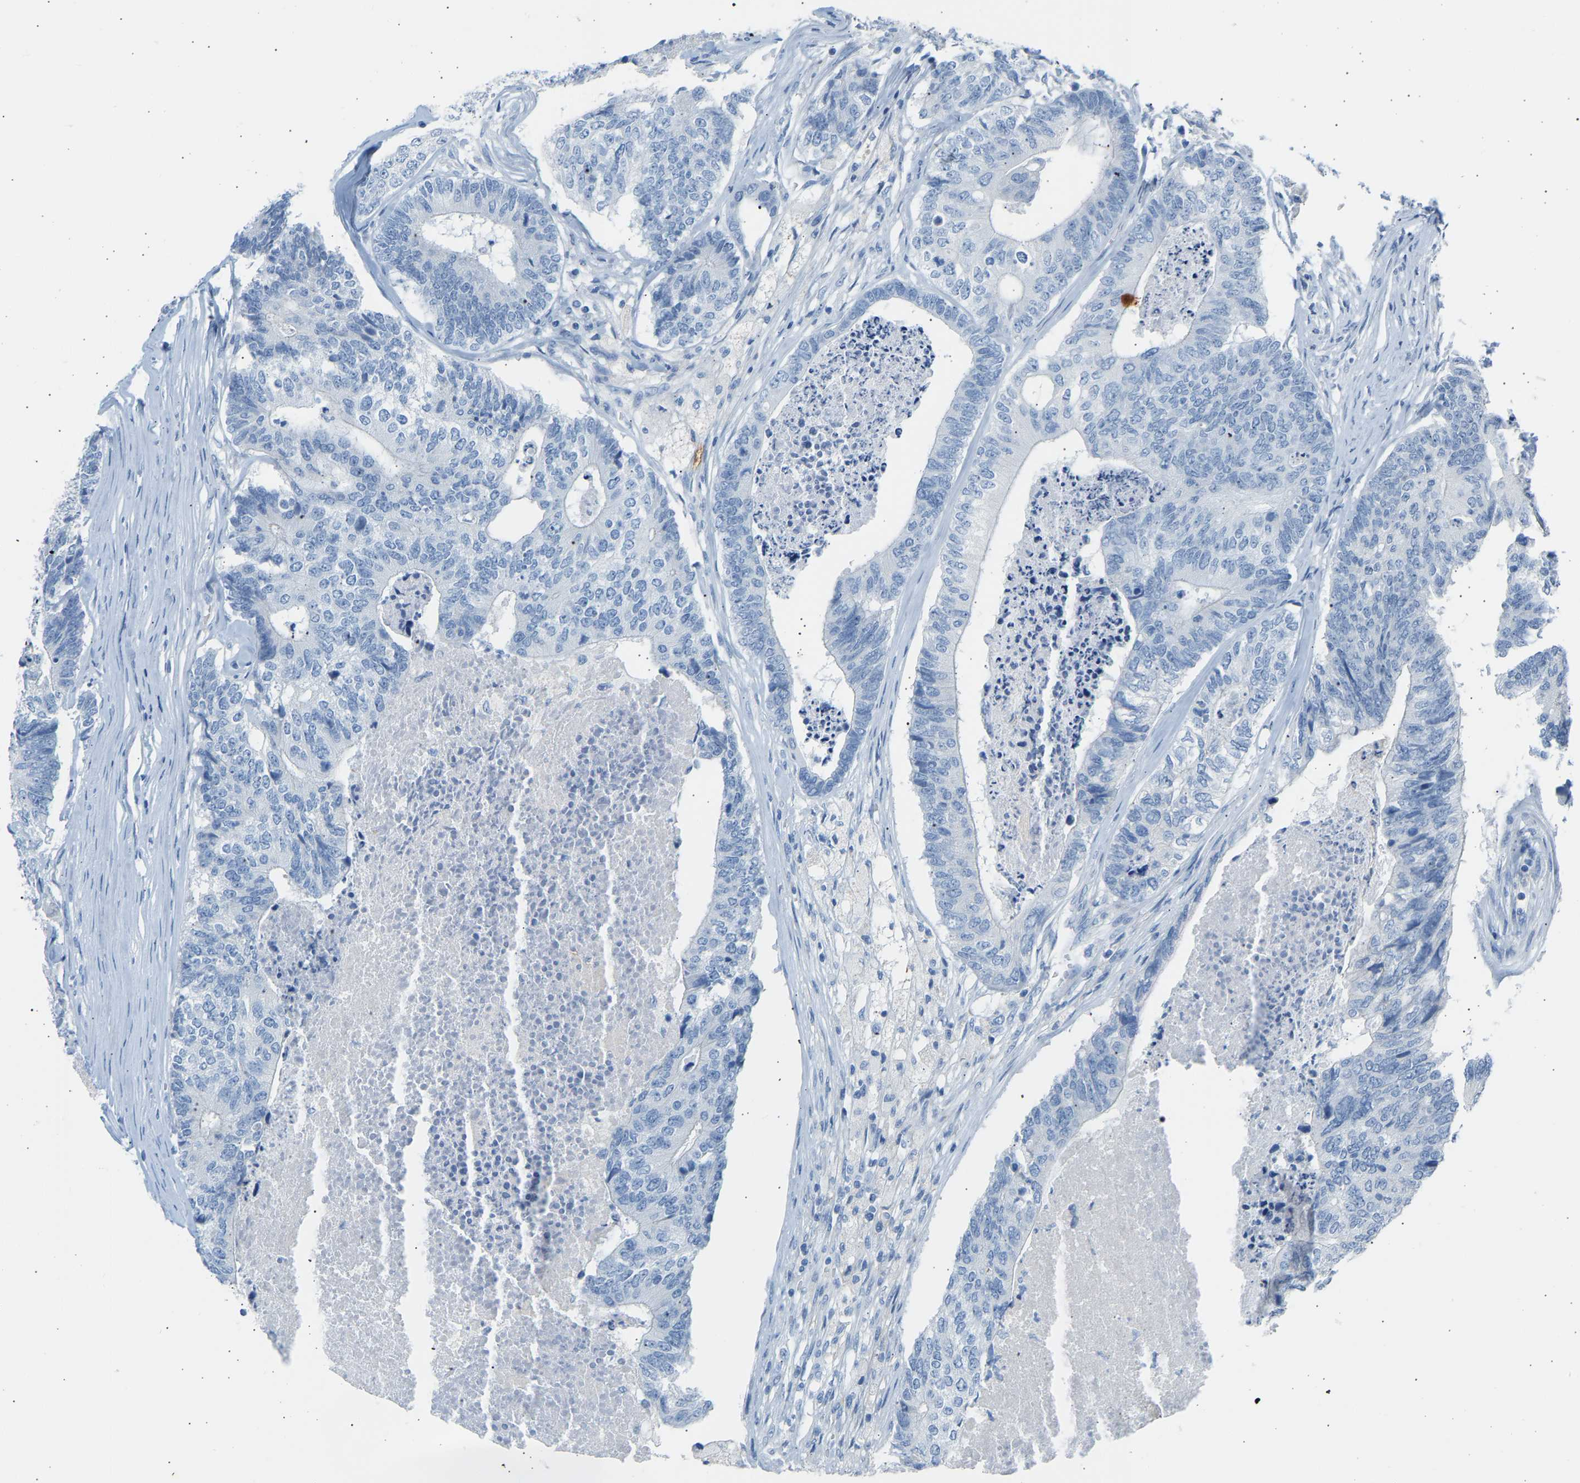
{"staining": {"intensity": "negative", "quantity": "none", "location": "none"}, "tissue": "colorectal cancer", "cell_type": "Tumor cells", "image_type": "cancer", "snomed": [{"axis": "morphology", "description": "Adenocarcinoma, NOS"}, {"axis": "topography", "description": "Colon"}], "caption": "This is a histopathology image of IHC staining of colorectal adenocarcinoma, which shows no staining in tumor cells. Brightfield microscopy of IHC stained with DAB (3,3'-diaminobenzidine) (brown) and hematoxylin (blue), captured at high magnification.", "gene": "GNAS", "patient": {"sex": "female", "age": 67}}